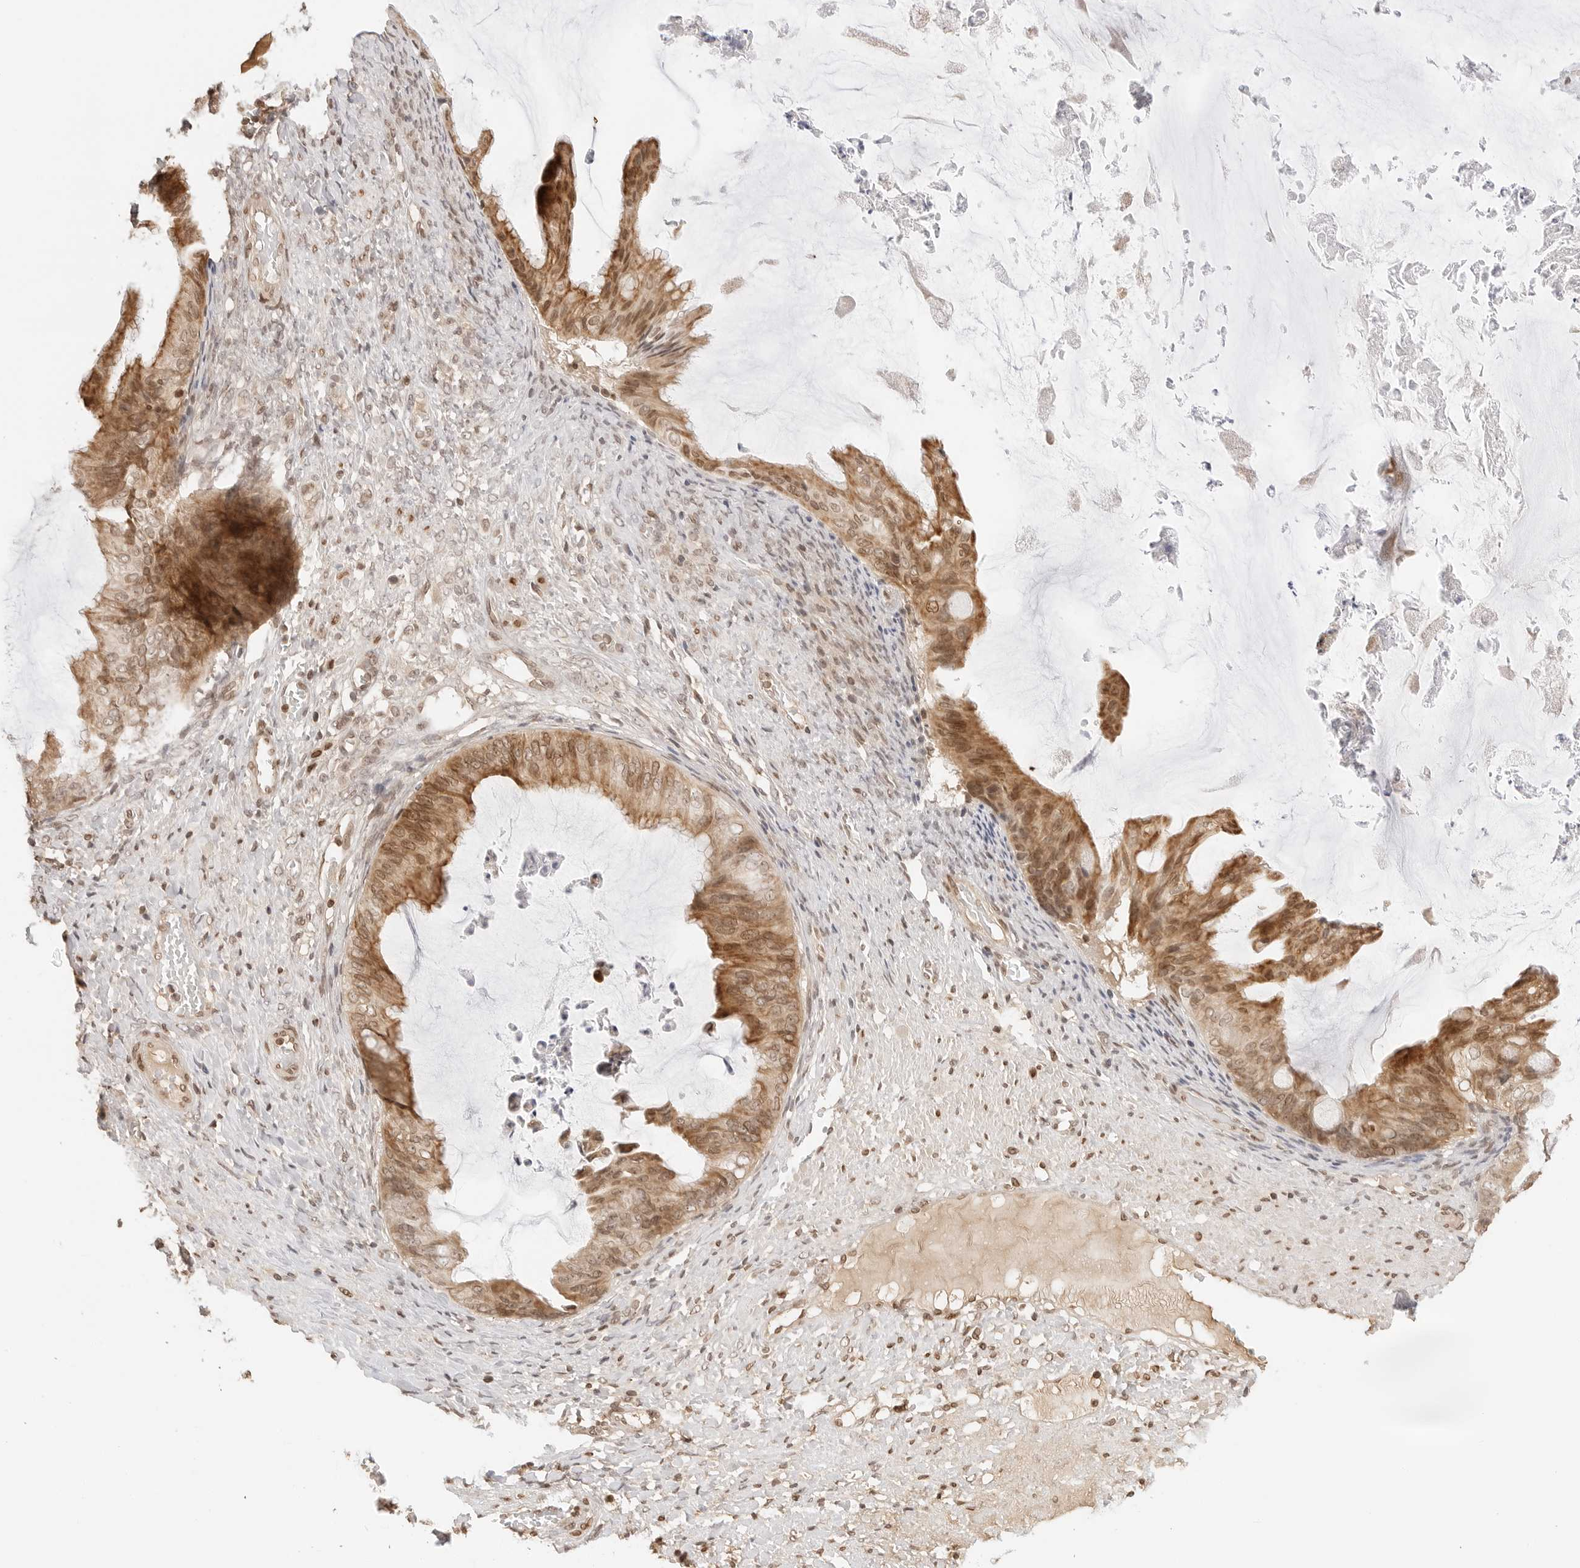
{"staining": {"intensity": "moderate", "quantity": ">75%", "location": "cytoplasmic/membranous,nuclear"}, "tissue": "ovarian cancer", "cell_type": "Tumor cells", "image_type": "cancer", "snomed": [{"axis": "morphology", "description": "Cystadenocarcinoma, mucinous, NOS"}, {"axis": "topography", "description": "Ovary"}], "caption": "Protein expression analysis of ovarian mucinous cystadenocarcinoma displays moderate cytoplasmic/membranous and nuclear staining in approximately >75% of tumor cells.", "gene": "POLH", "patient": {"sex": "female", "age": 61}}